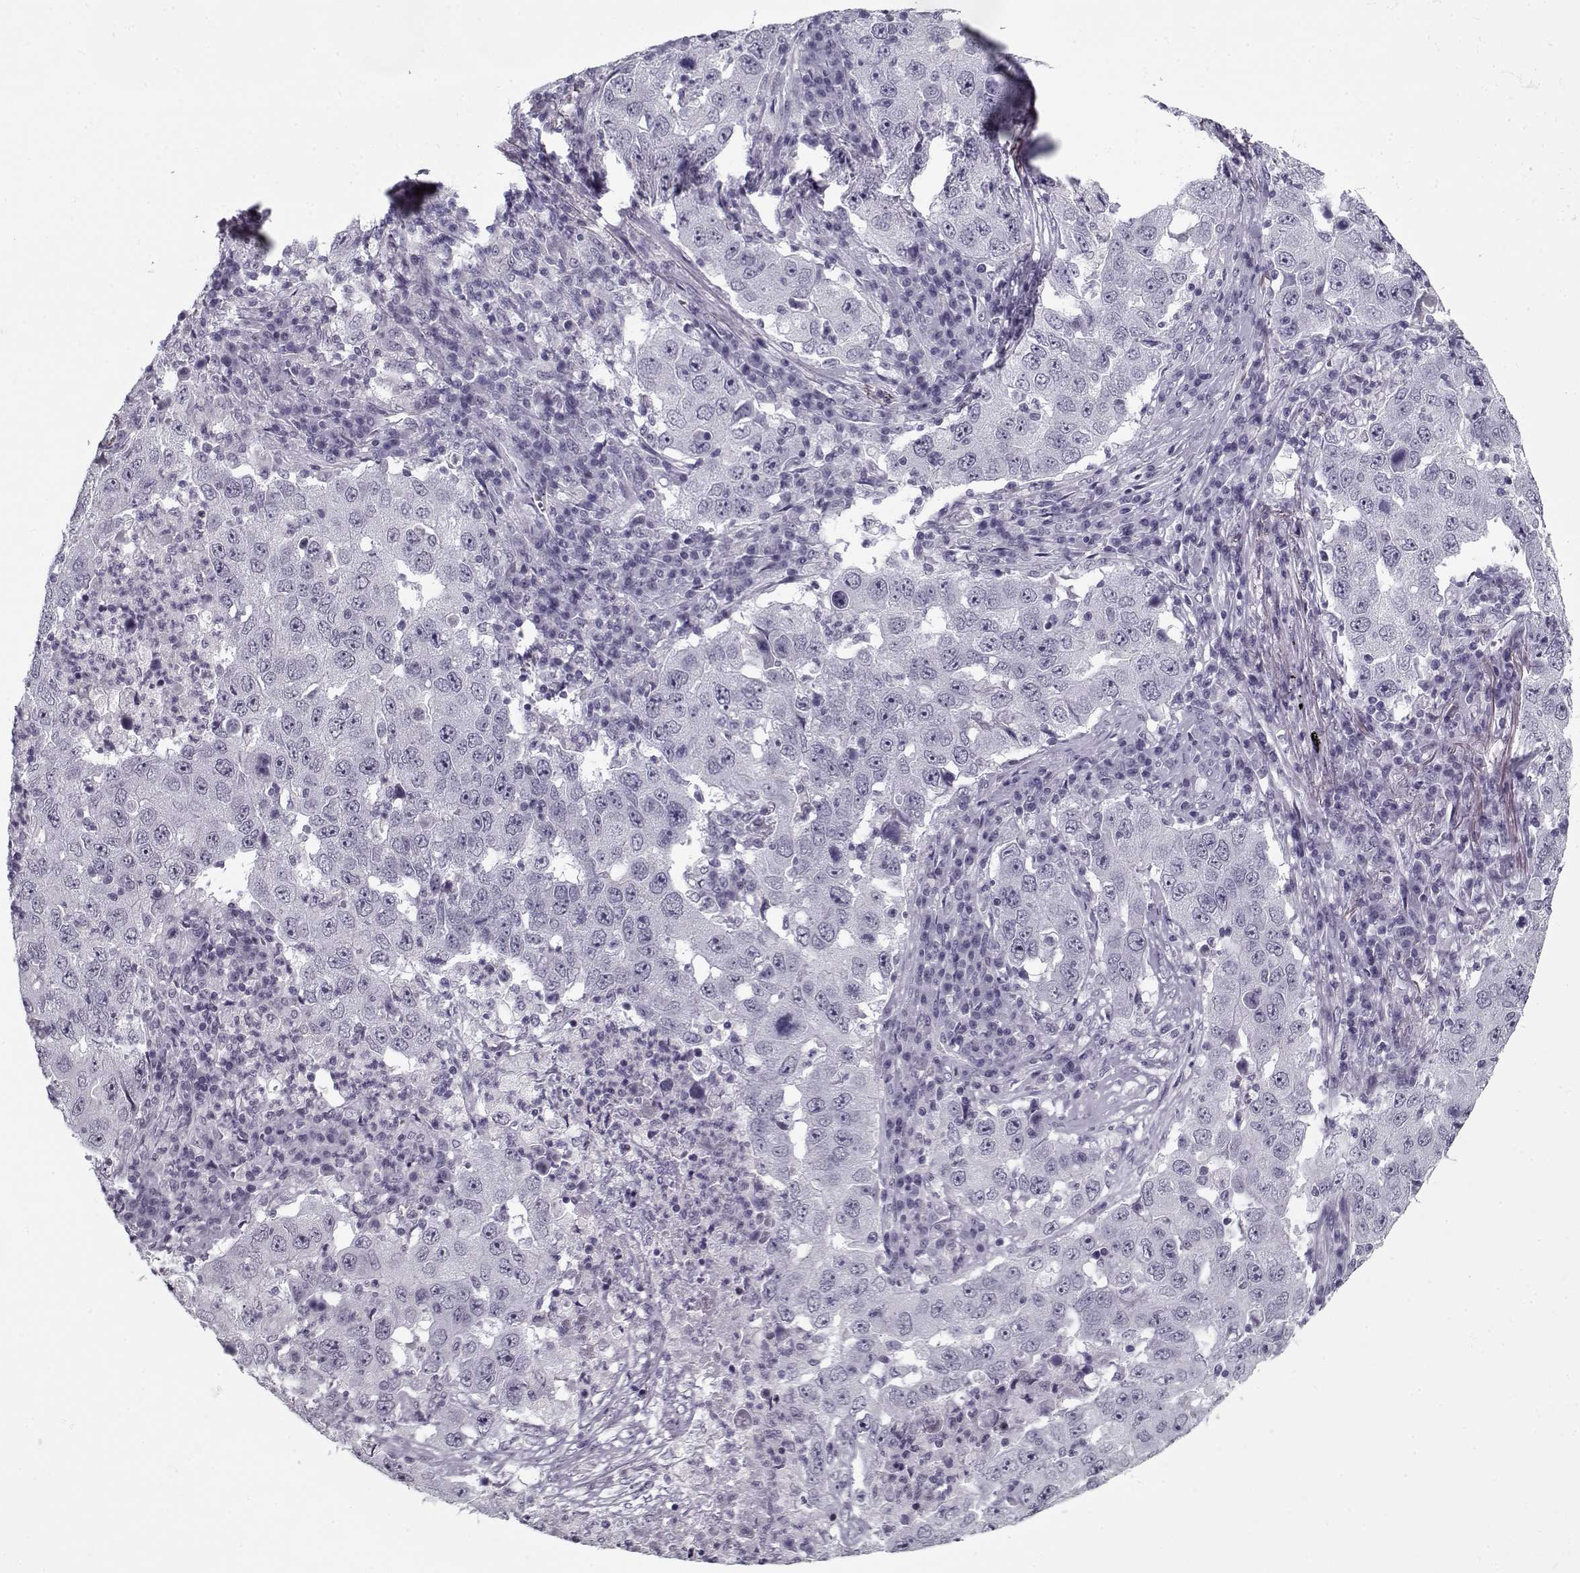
{"staining": {"intensity": "negative", "quantity": "none", "location": "none"}, "tissue": "lung cancer", "cell_type": "Tumor cells", "image_type": "cancer", "snomed": [{"axis": "morphology", "description": "Adenocarcinoma, NOS"}, {"axis": "topography", "description": "Lung"}], "caption": "This is a histopathology image of IHC staining of lung cancer (adenocarcinoma), which shows no positivity in tumor cells.", "gene": "SPACA9", "patient": {"sex": "male", "age": 73}}